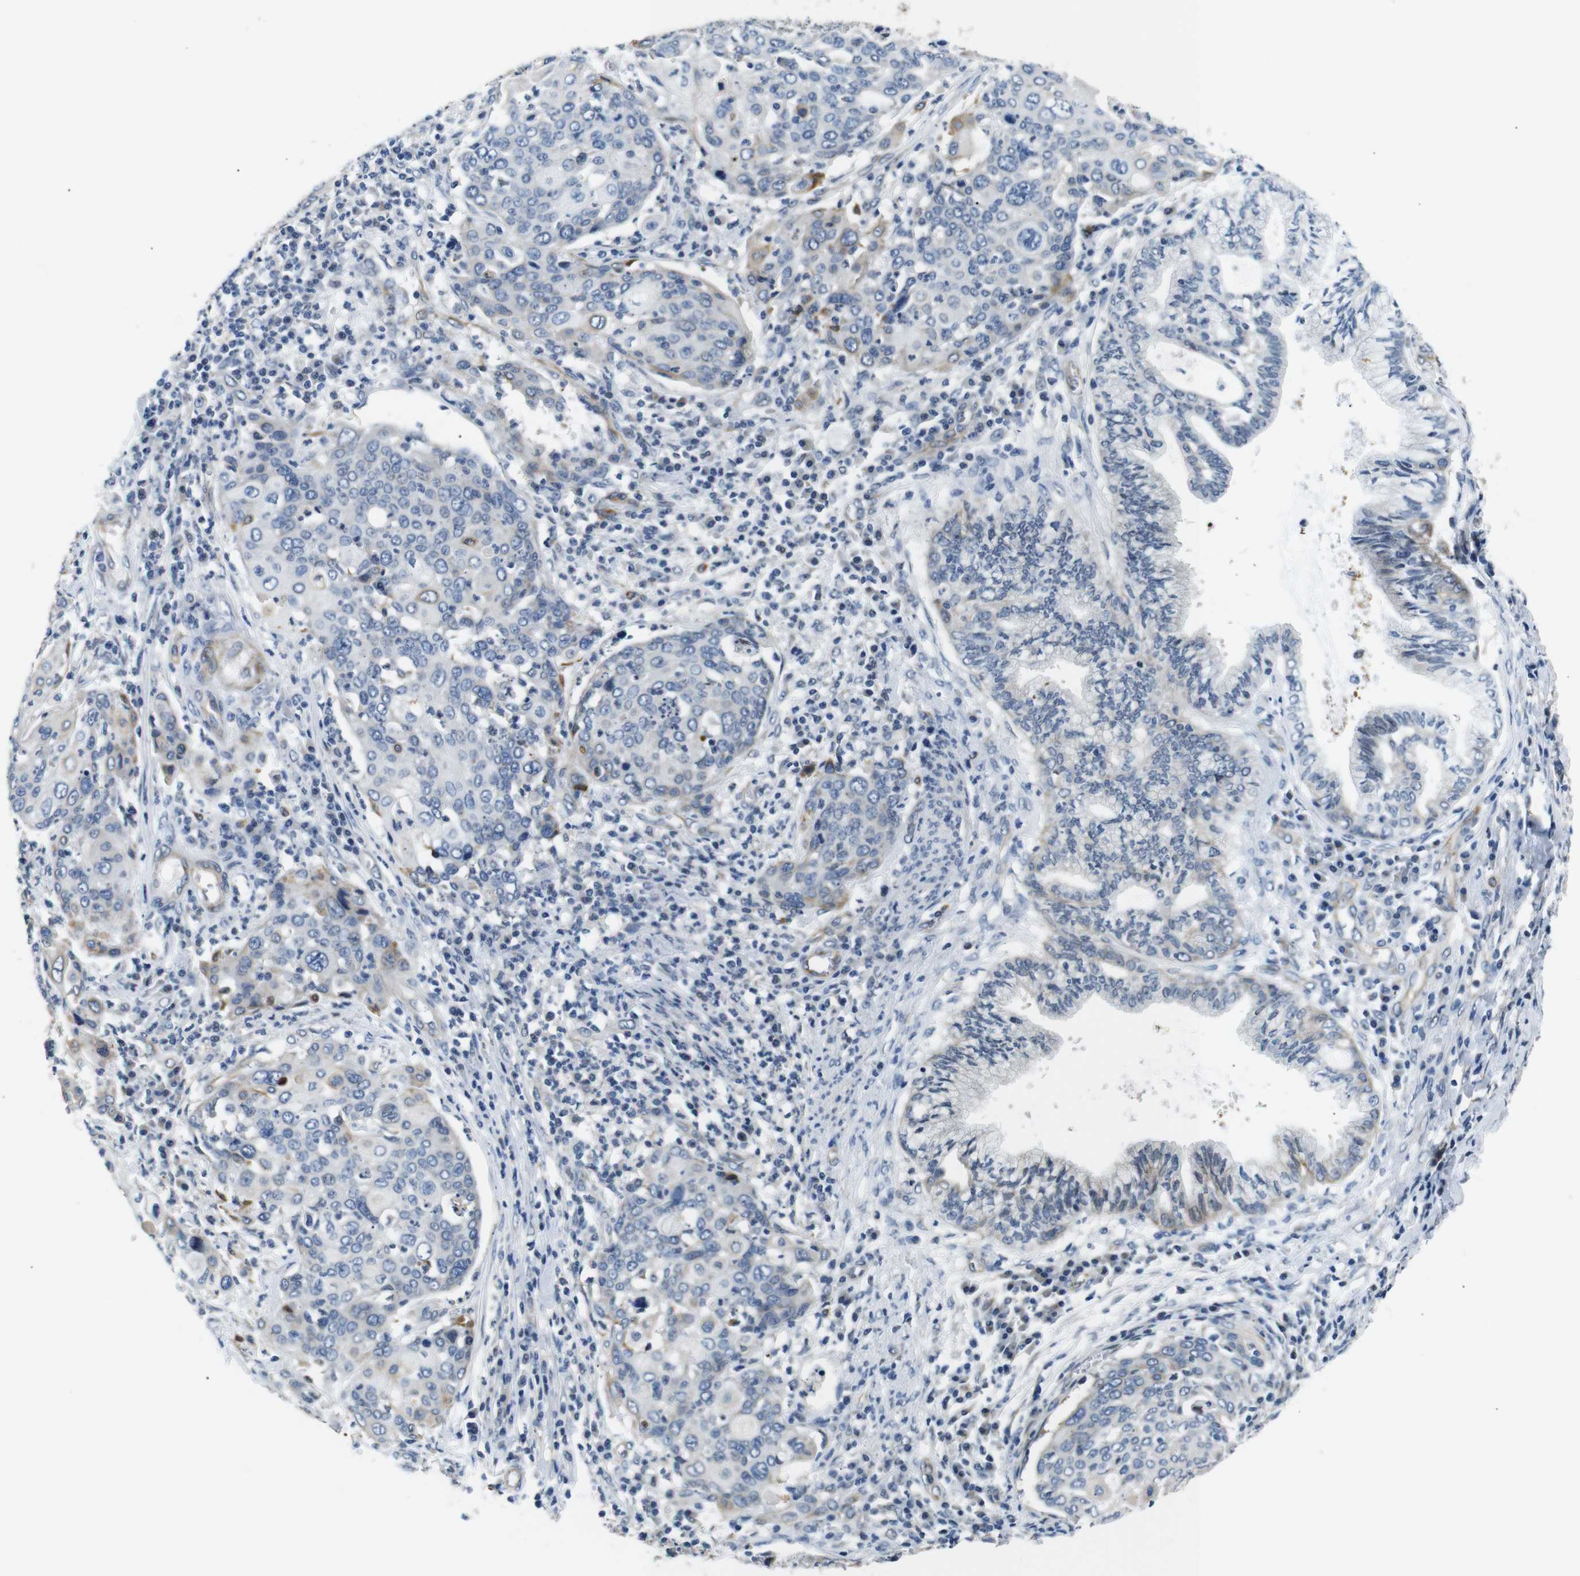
{"staining": {"intensity": "weak", "quantity": "<25%", "location": "cytoplasmic/membranous"}, "tissue": "cervical cancer", "cell_type": "Tumor cells", "image_type": "cancer", "snomed": [{"axis": "morphology", "description": "Squamous cell carcinoma, NOS"}, {"axis": "topography", "description": "Cervix"}], "caption": "Protein analysis of cervical cancer (squamous cell carcinoma) reveals no significant positivity in tumor cells.", "gene": "TAFA1", "patient": {"sex": "female", "age": 40}}